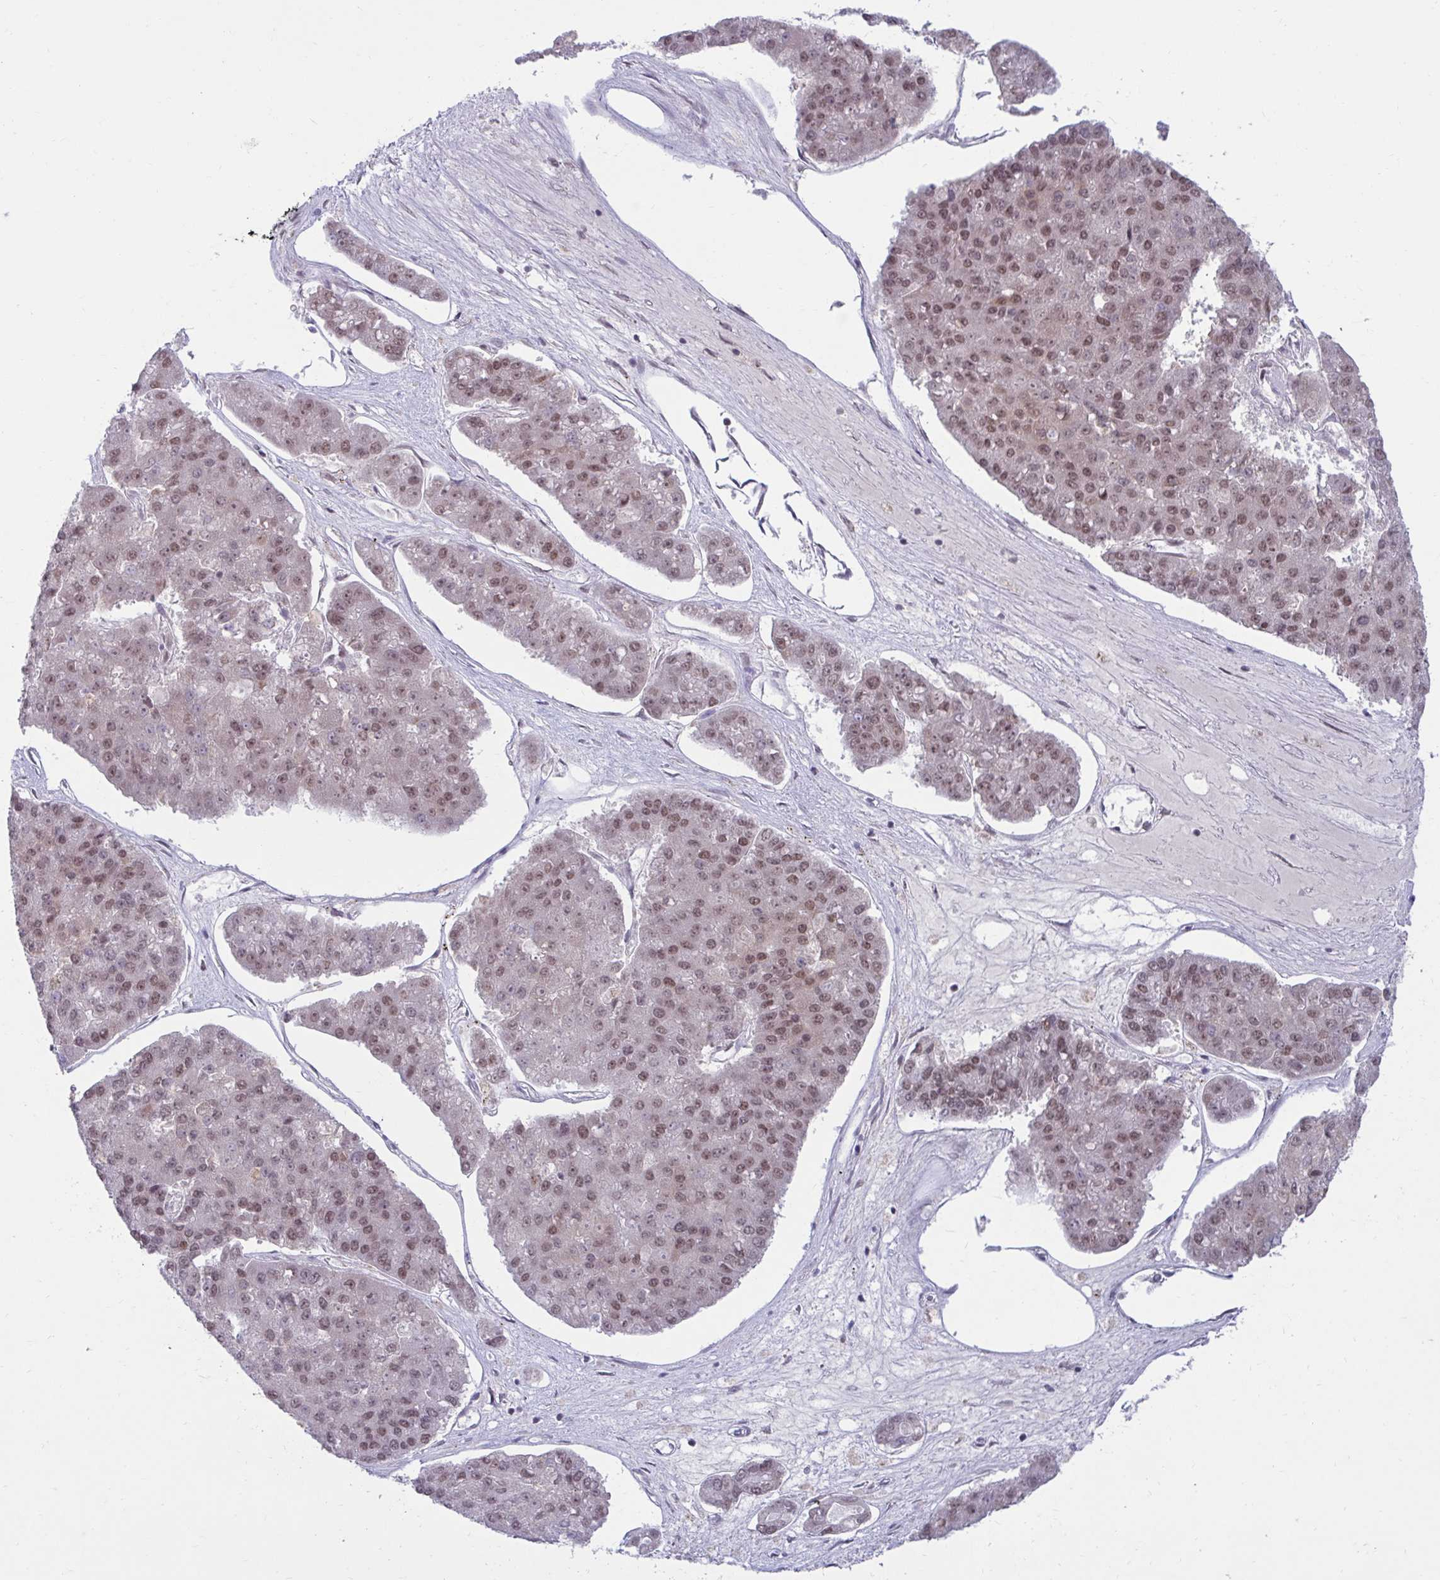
{"staining": {"intensity": "weak", "quantity": ">75%", "location": "nuclear"}, "tissue": "pancreatic cancer", "cell_type": "Tumor cells", "image_type": "cancer", "snomed": [{"axis": "morphology", "description": "Adenocarcinoma, NOS"}, {"axis": "topography", "description": "Pancreas"}], "caption": "There is low levels of weak nuclear staining in tumor cells of pancreatic adenocarcinoma, as demonstrated by immunohistochemical staining (brown color).", "gene": "PHF10", "patient": {"sex": "male", "age": 50}}